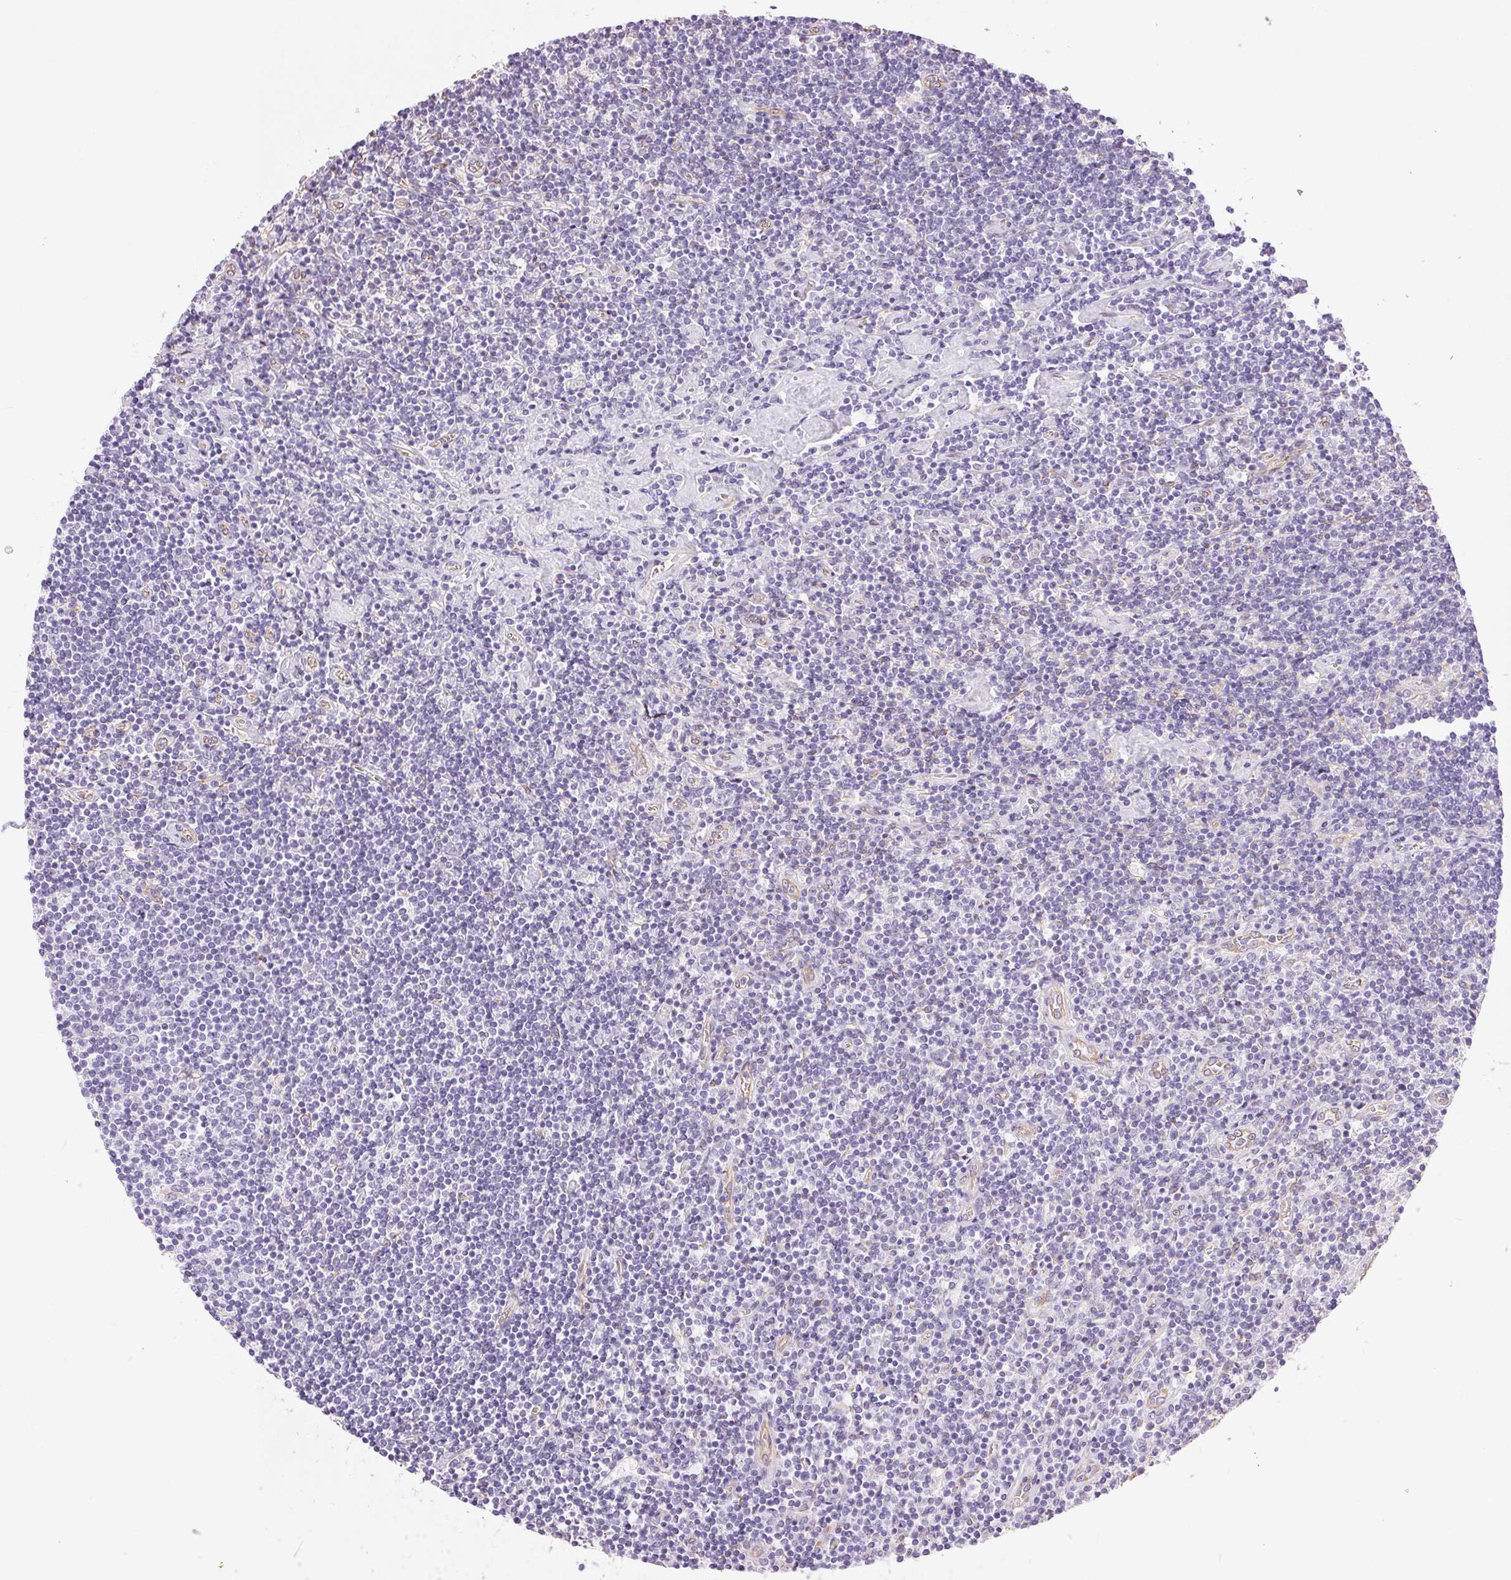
{"staining": {"intensity": "negative", "quantity": "none", "location": "none"}, "tissue": "lymphoma", "cell_type": "Tumor cells", "image_type": "cancer", "snomed": [{"axis": "morphology", "description": "Hodgkin's disease, NOS"}, {"axis": "topography", "description": "Lymph node"}], "caption": "Tumor cells are negative for brown protein staining in lymphoma.", "gene": "GFAP", "patient": {"sex": "male", "age": 40}}